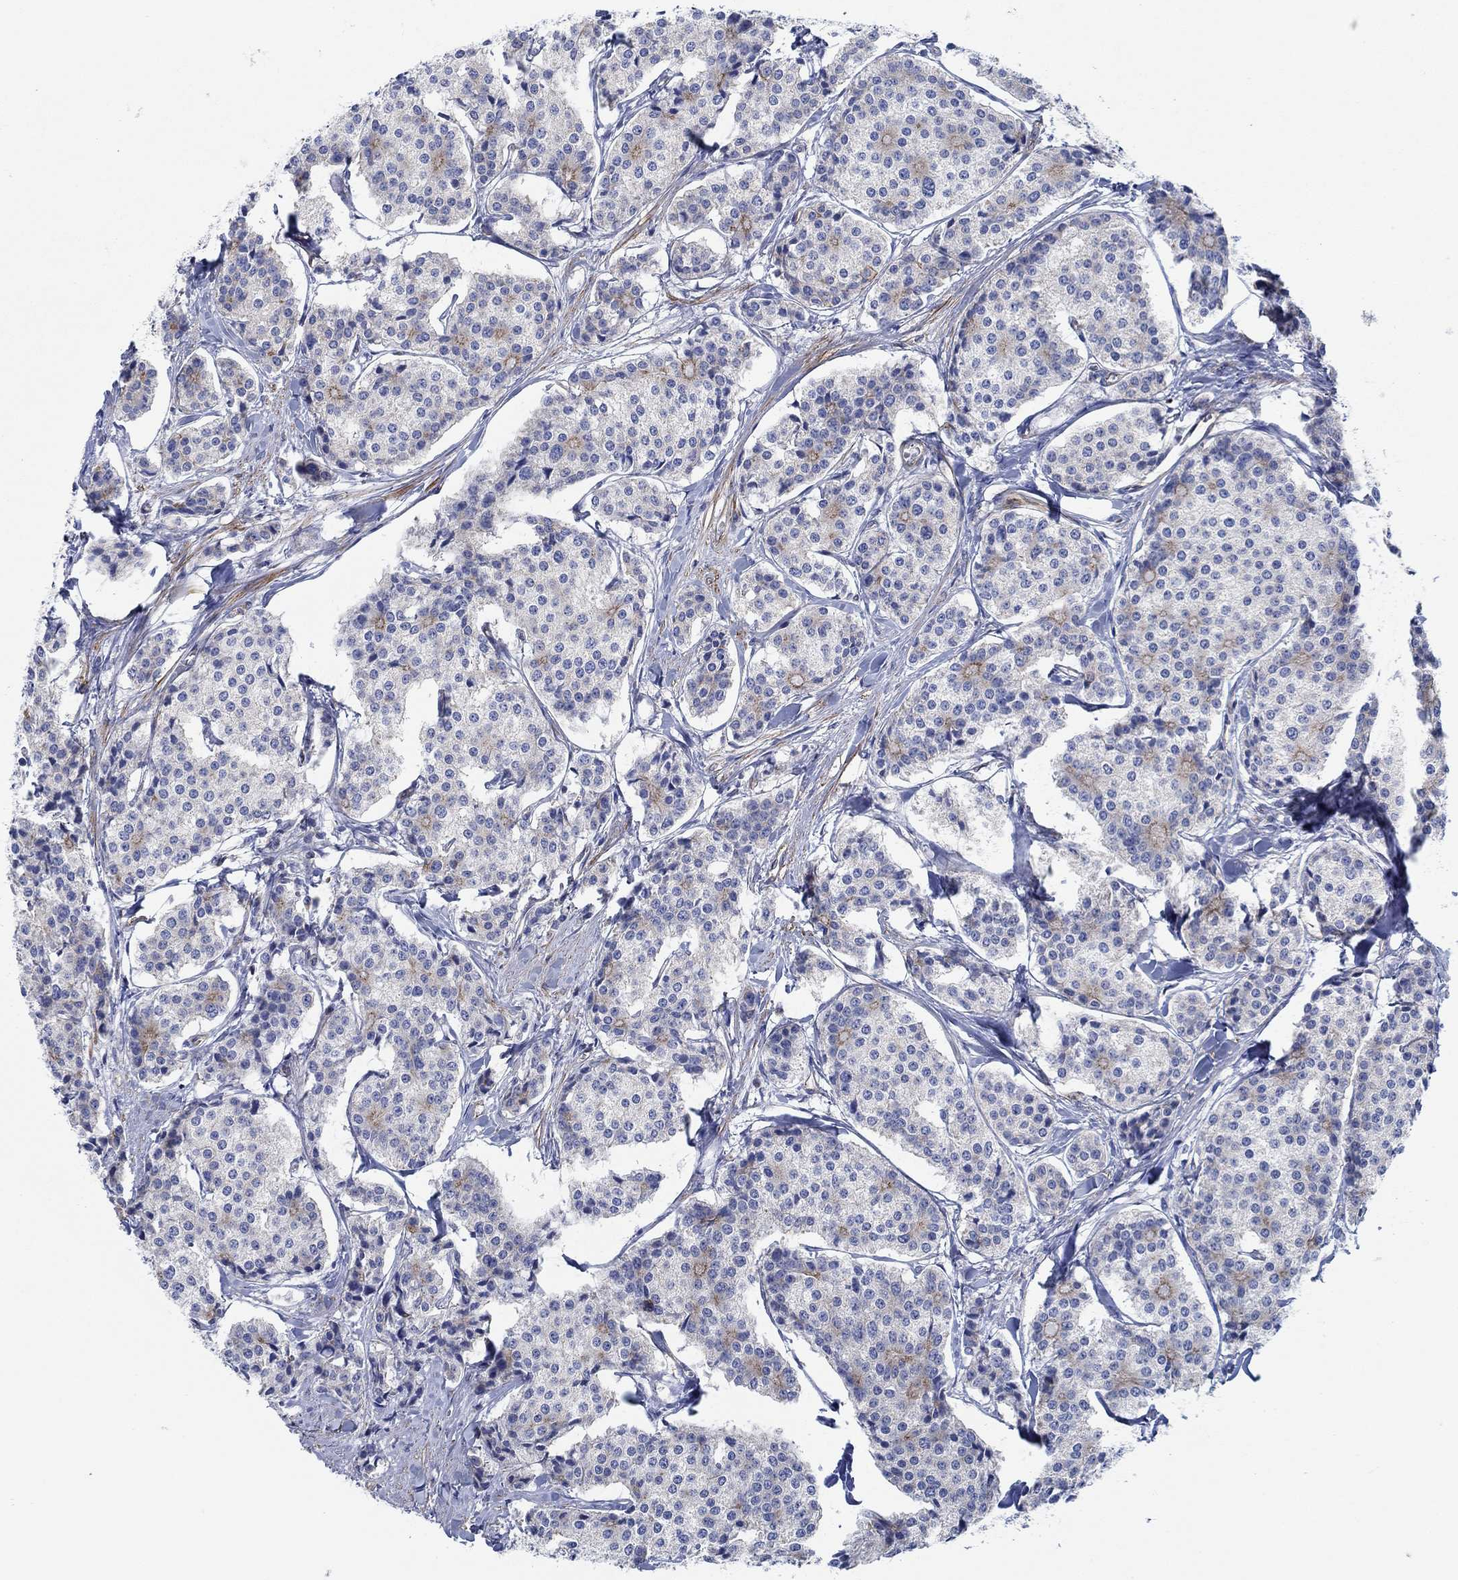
{"staining": {"intensity": "moderate", "quantity": "<25%", "location": "cytoplasmic/membranous"}, "tissue": "carcinoid", "cell_type": "Tumor cells", "image_type": "cancer", "snomed": [{"axis": "morphology", "description": "Carcinoid, malignant, NOS"}, {"axis": "topography", "description": "Small intestine"}], "caption": "Immunohistochemistry (IHC) micrograph of neoplastic tissue: malignant carcinoid stained using immunohistochemistry displays low levels of moderate protein expression localized specifically in the cytoplasmic/membranous of tumor cells, appearing as a cytoplasmic/membranous brown color.", "gene": "FMN1", "patient": {"sex": "female", "age": 65}}